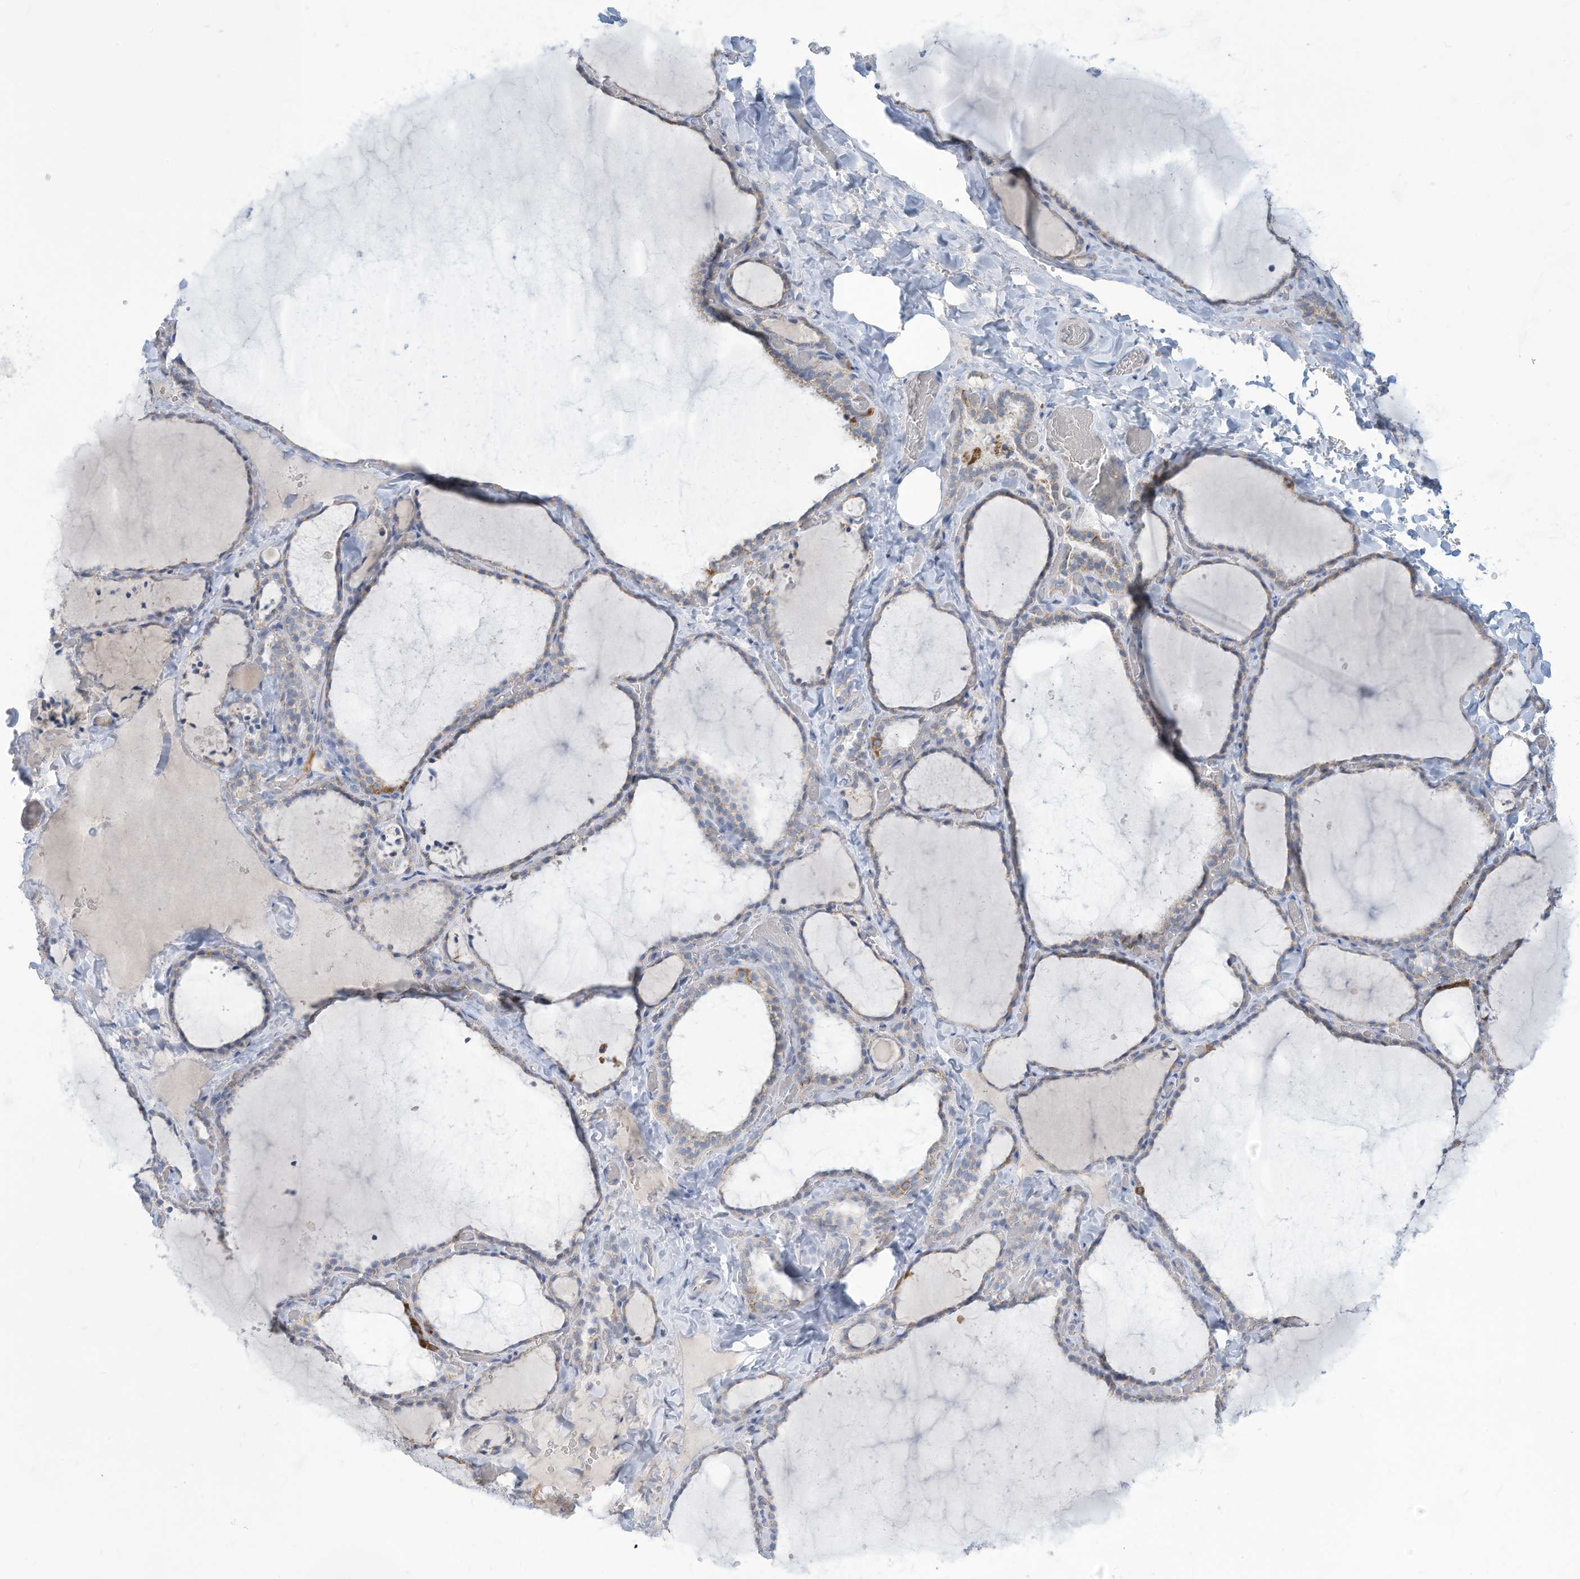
{"staining": {"intensity": "moderate", "quantity": "<25%", "location": "cytoplasmic/membranous"}, "tissue": "thyroid gland", "cell_type": "Glandular cells", "image_type": "normal", "snomed": [{"axis": "morphology", "description": "Normal tissue, NOS"}, {"axis": "topography", "description": "Thyroid gland"}], "caption": "IHC of unremarkable thyroid gland exhibits low levels of moderate cytoplasmic/membranous staining in about <25% of glandular cells.", "gene": "NLN", "patient": {"sex": "female", "age": 22}}